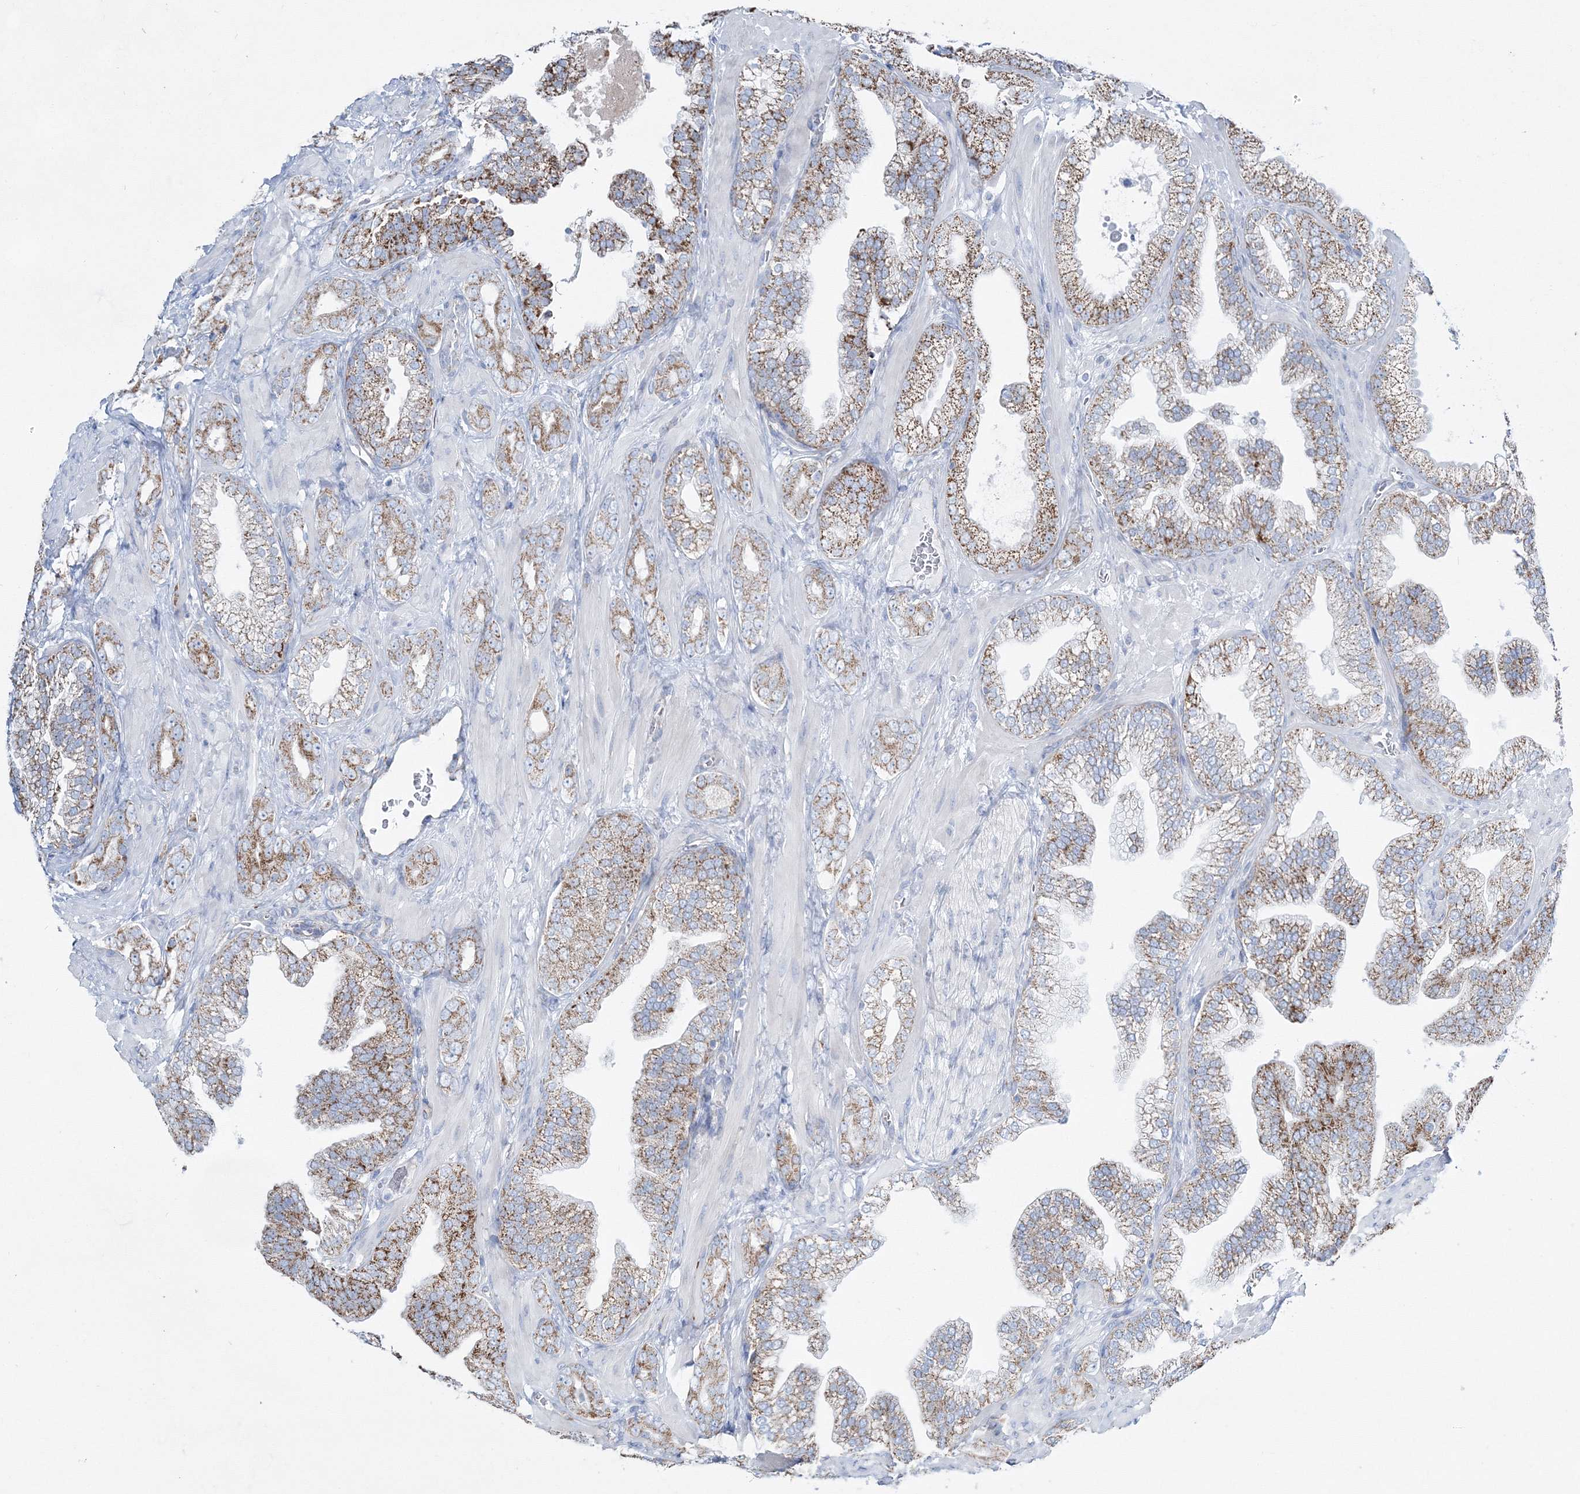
{"staining": {"intensity": "moderate", "quantity": ">75%", "location": "cytoplasmic/membranous"}, "tissue": "prostate cancer", "cell_type": "Tumor cells", "image_type": "cancer", "snomed": [{"axis": "morphology", "description": "Adenocarcinoma, High grade"}, {"axis": "topography", "description": "Prostate"}], "caption": "Prostate adenocarcinoma (high-grade) stained with IHC reveals moderate cytoplasmic/membranous staining in approximately >75% of tumor cells. (DAB = brown stain, brightfield microscopy at high magnification).", "gene": "HIBCH", "patient": {"sex": "male", "age": 58}}